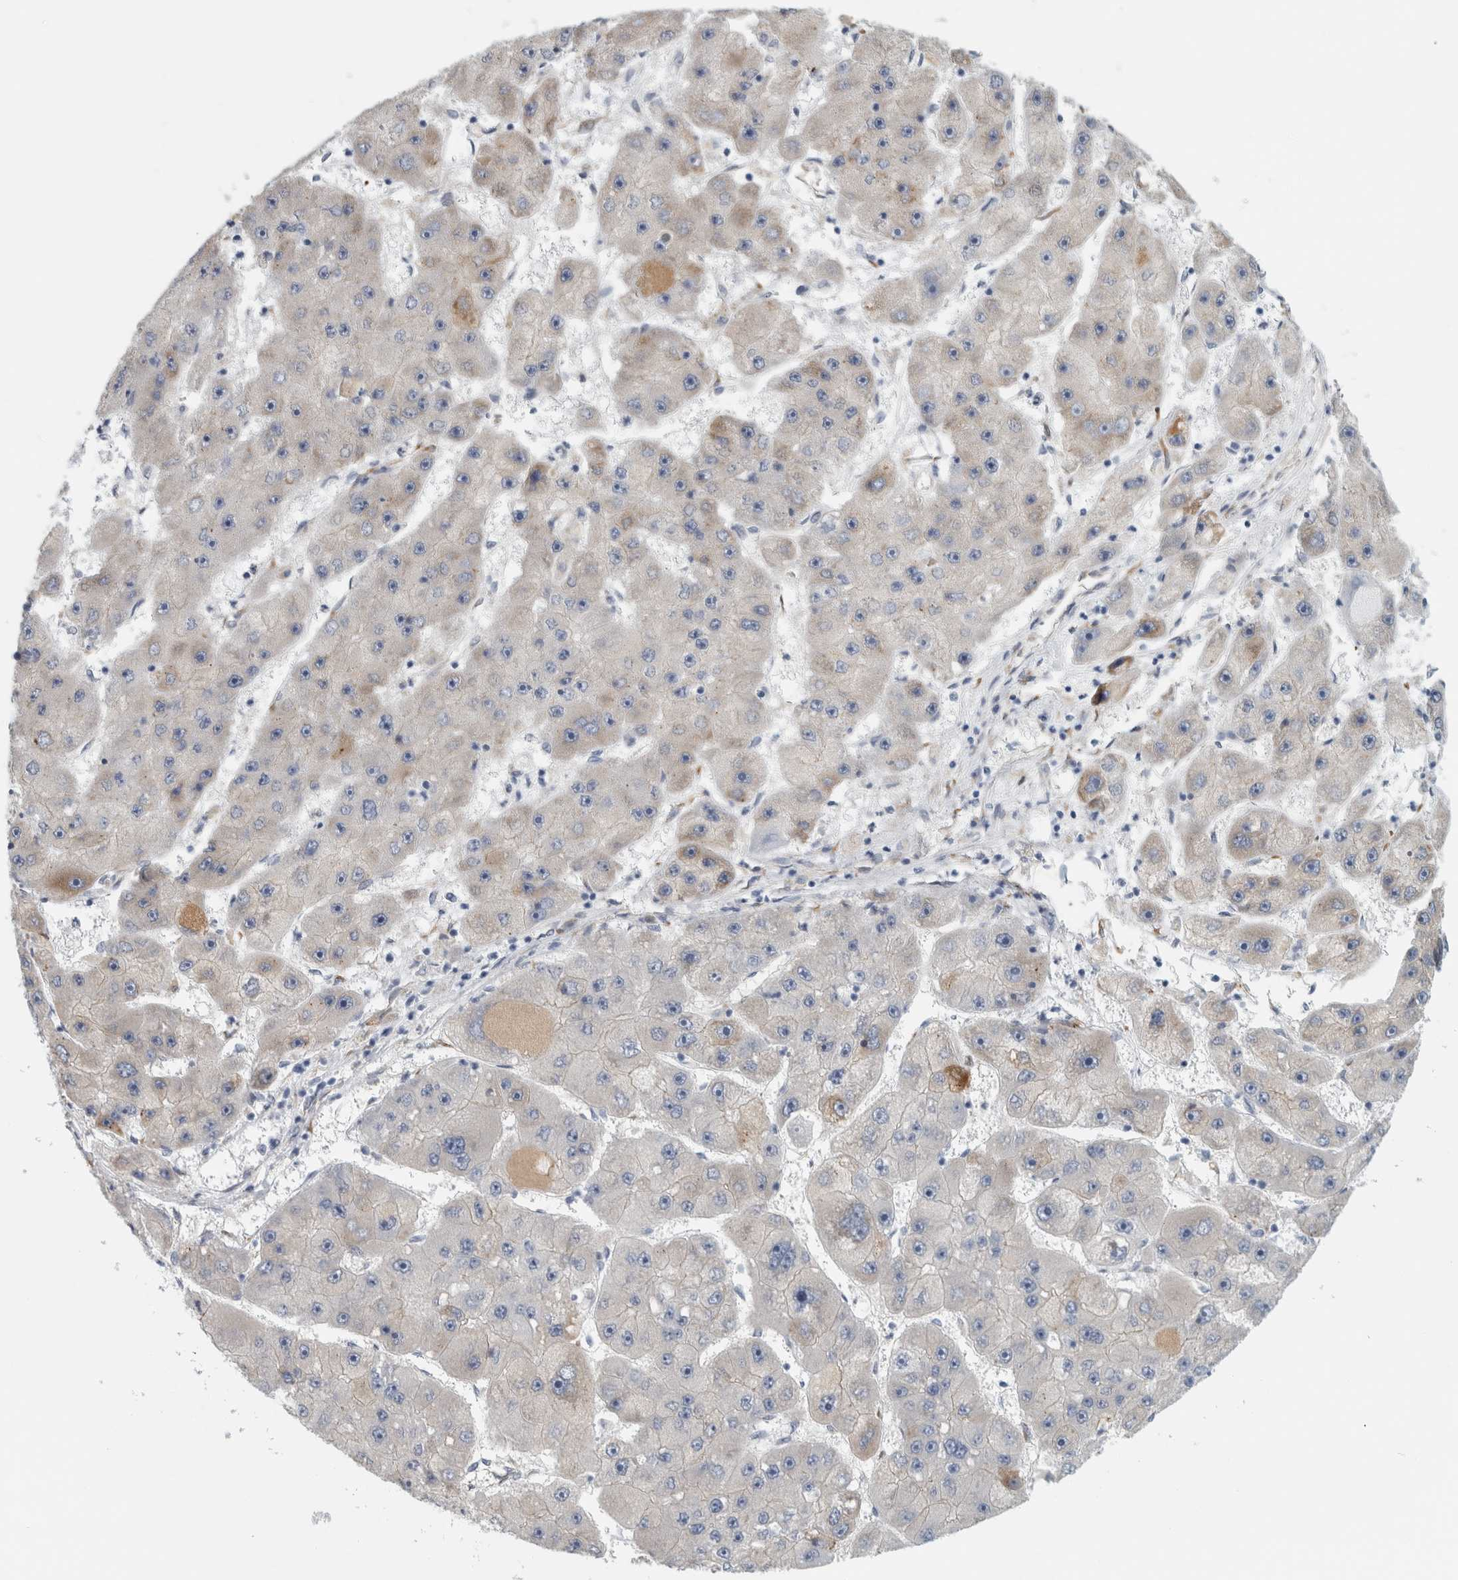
{"staining": {"intensity": "weak", "quantity": "<25%", "location": "cytoplasmic/membranous"}, "tissue": "liver cancer", "cell_type": "Tumor cells", "image_type": "cancer", "snomed": [{"axis": "morphology", "description": "Carcinoma, Hepatocellular, NOS"}, {"axis": "topography", "description": "Liver"}], "caption": "IHC of human liver cancer reveals no positivity in tumor cells. The staining was performed using DAB (3,3'-diaminobenzidine) to visualize the protein expression in brown, while the nuclei were stained in blue with hematoxylin (Magnification: 20x).", "gene": "B3GNT3", "patient": {"sex": "female", "age": 61}}